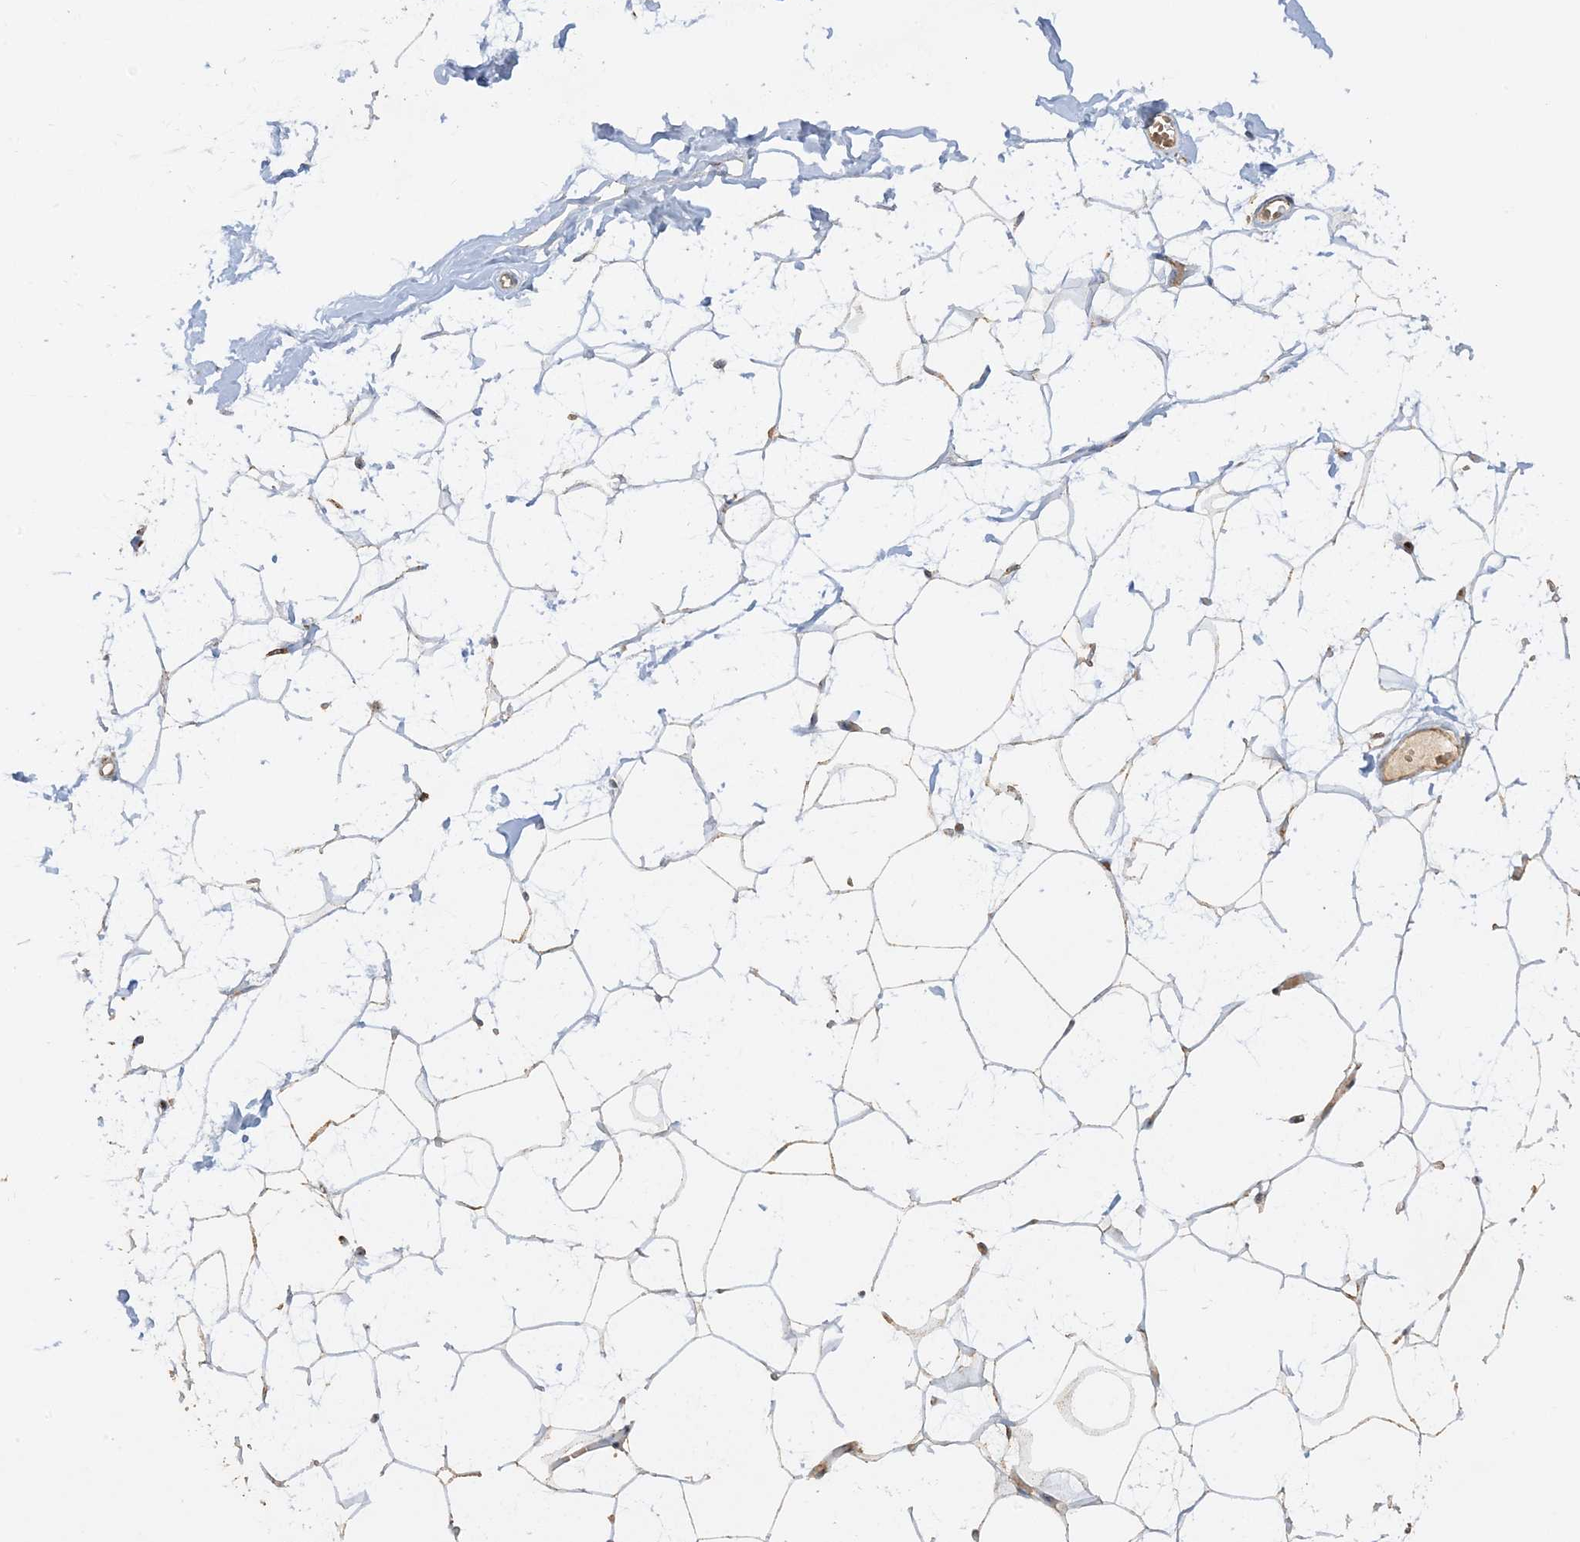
{"staining": {"intensity": "weak", "quantity": ">75%", "location": "cytoplasmic/membranous"}, "tissue": "breast", "cell_type": "Adipocytes", "image_type": "normal", "snomed": [{"axis": "morphology", "description": "Normal tissue, NOS"}, {"axis": "topography", "description": "Breast"}], "caption": "Protein expression analysis of unremarkable human breast reveals weak cytoplasmic/membranous positivity in about >75% of adipocytes. Immunohistochemistry (ihc) stains the protein in brown and the nuclei are stained blue.", "gene": "AGA", "patient": {"sex": "female", "age": 26}}